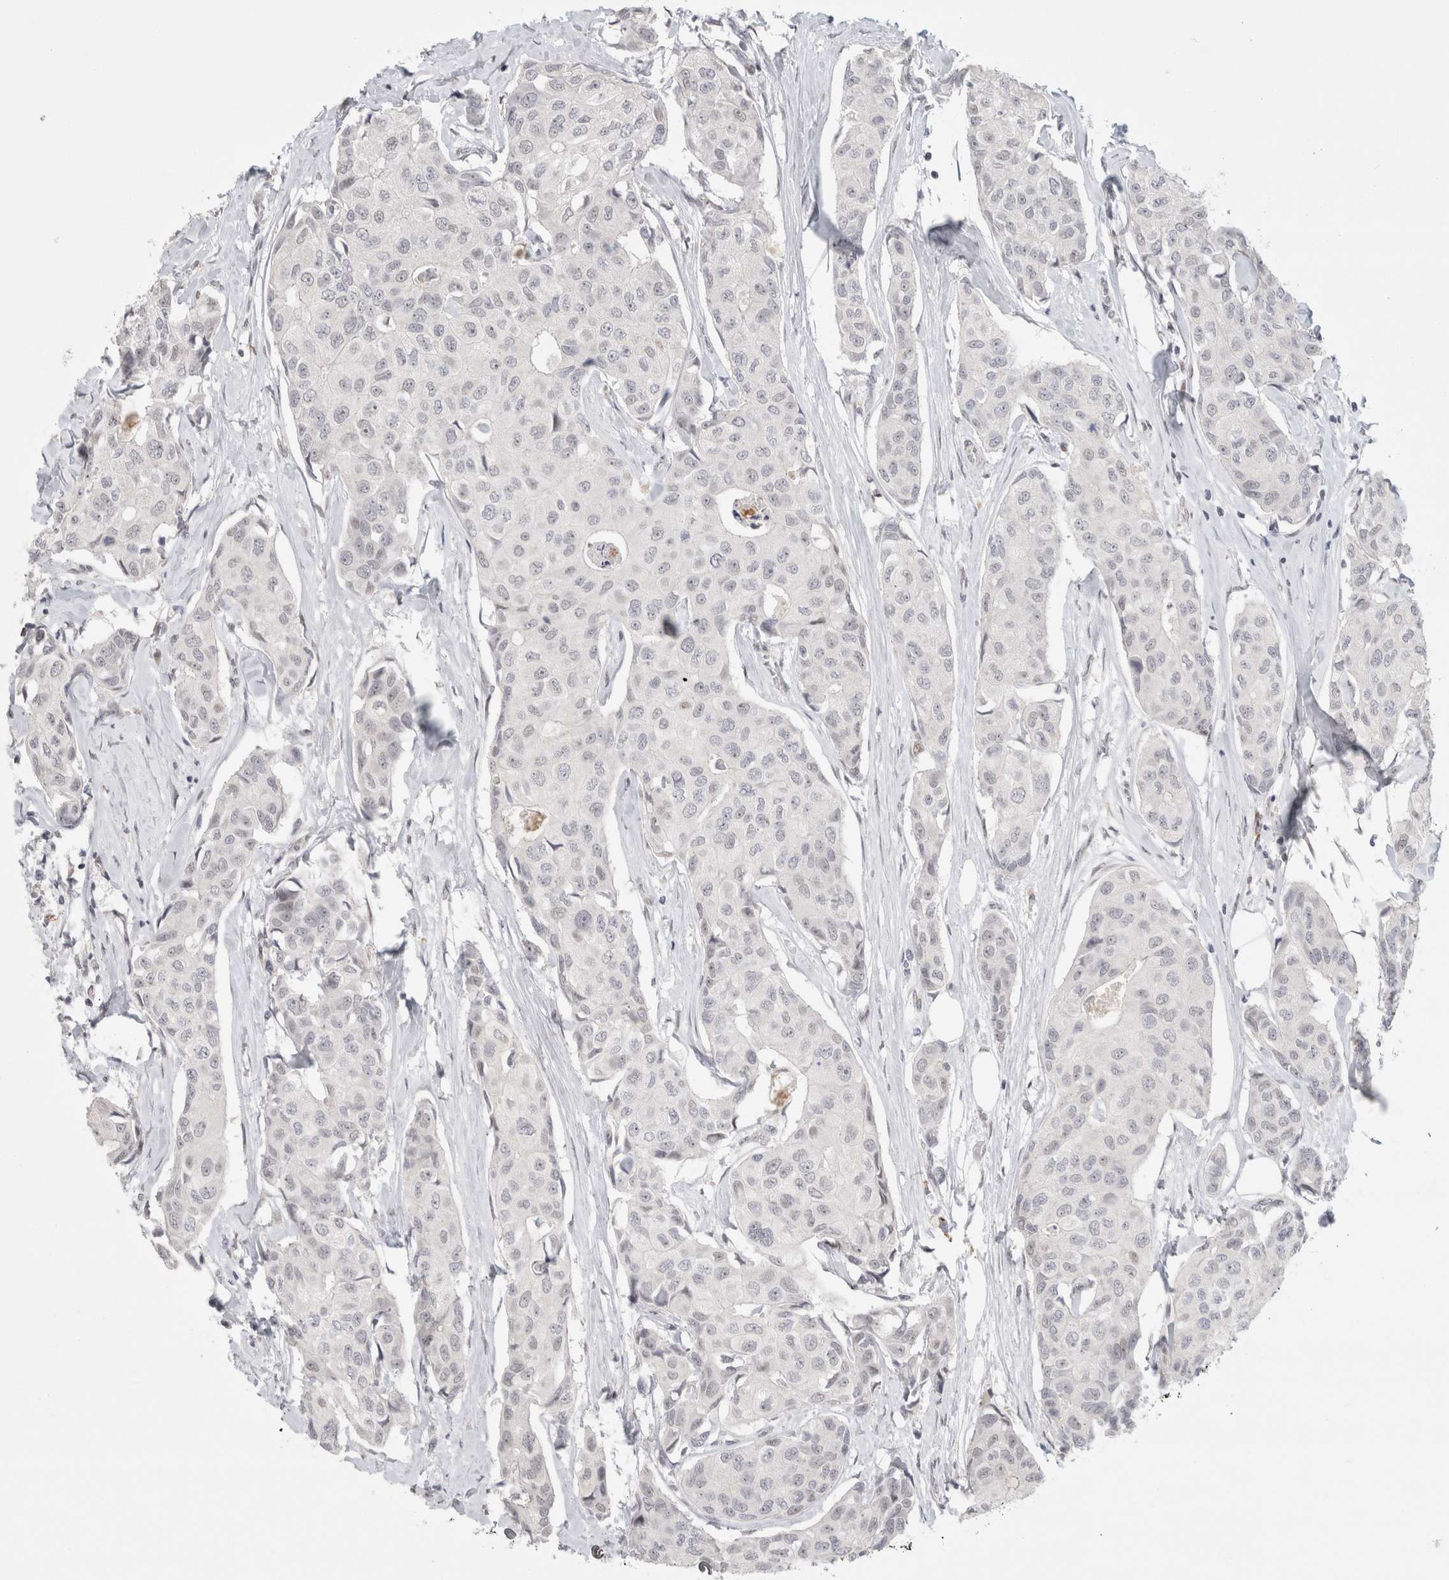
{"staining": {"intensity": "negative", "quantity": "none", "location": "none"}, "tissue": "breast cancer", "cell_type": "Tumor cells", "image_type": "cancer", "snomed": [{"axis": "morphology", "description": "Duct carcinoma"}, {"axis": "topography", "description": "Breast"}], "caption": "DAB (3,3'-diaminobenzidine) immunohistochemical staining of human breast cancer shows no significant expression in tumor cells.", "gene": "SENP6", "patient": {"sex": "female", "age": 80}}